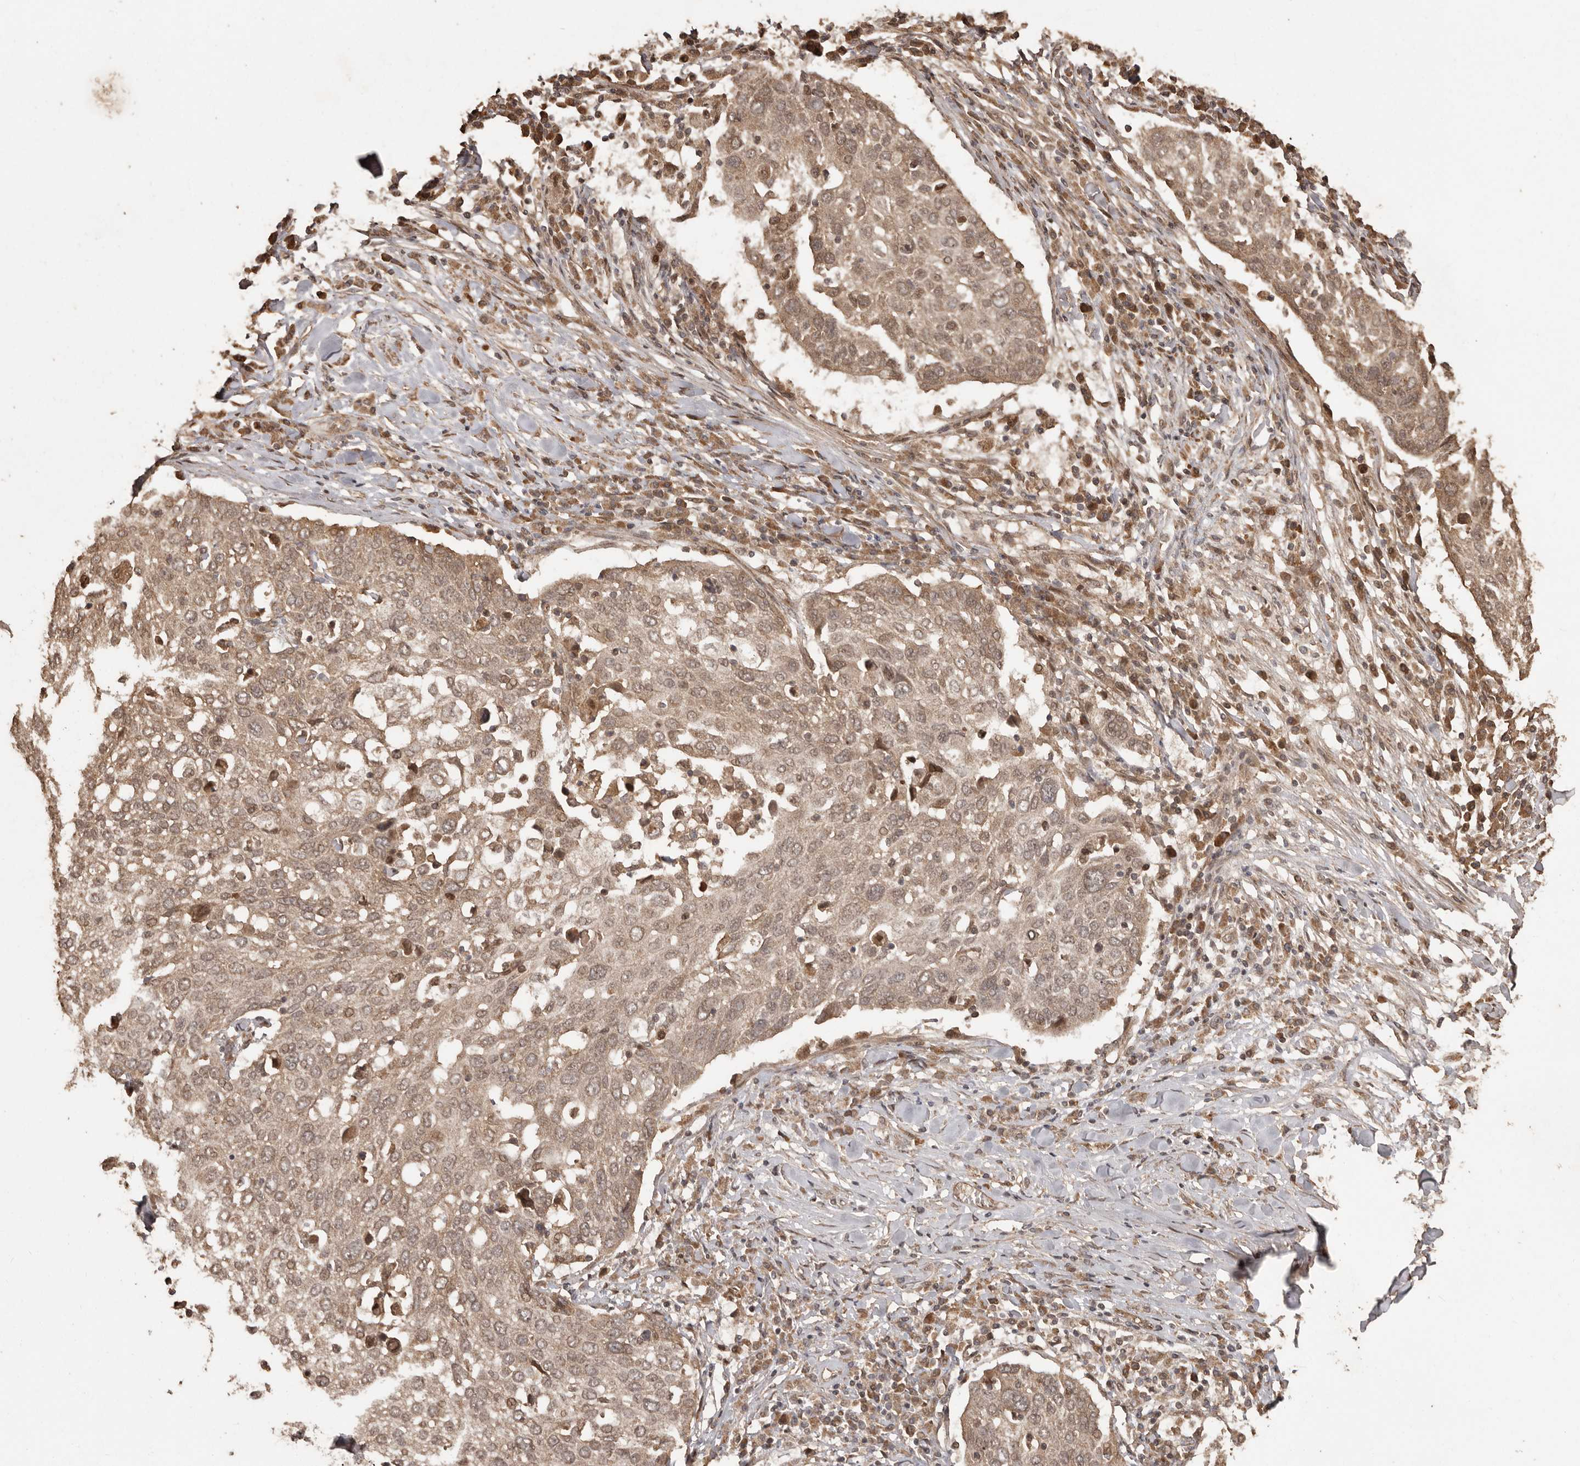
{"staining": {"intensity": "moderate", "quantity": ">75%", "location": "cytoplasmic/membranous,nuclear"}, "tissue": "lung cancer", "cell_type": "Tumor cells", "image_type": "cancer", "snomed": [{"axis": "morphology", "description": "Squamous cell carcinoma, NOS"}, {"axis": "topography", "description": "Lung"}], "caption": "Lung cancer stained with DAB immunohistochemistry displays medium levels of moderate cytoplasmic/membranous and nuclear positivity in about >75% of tumor cells.", "gene": "NUP43", "patient": {"sex": "male", "age": 65}}